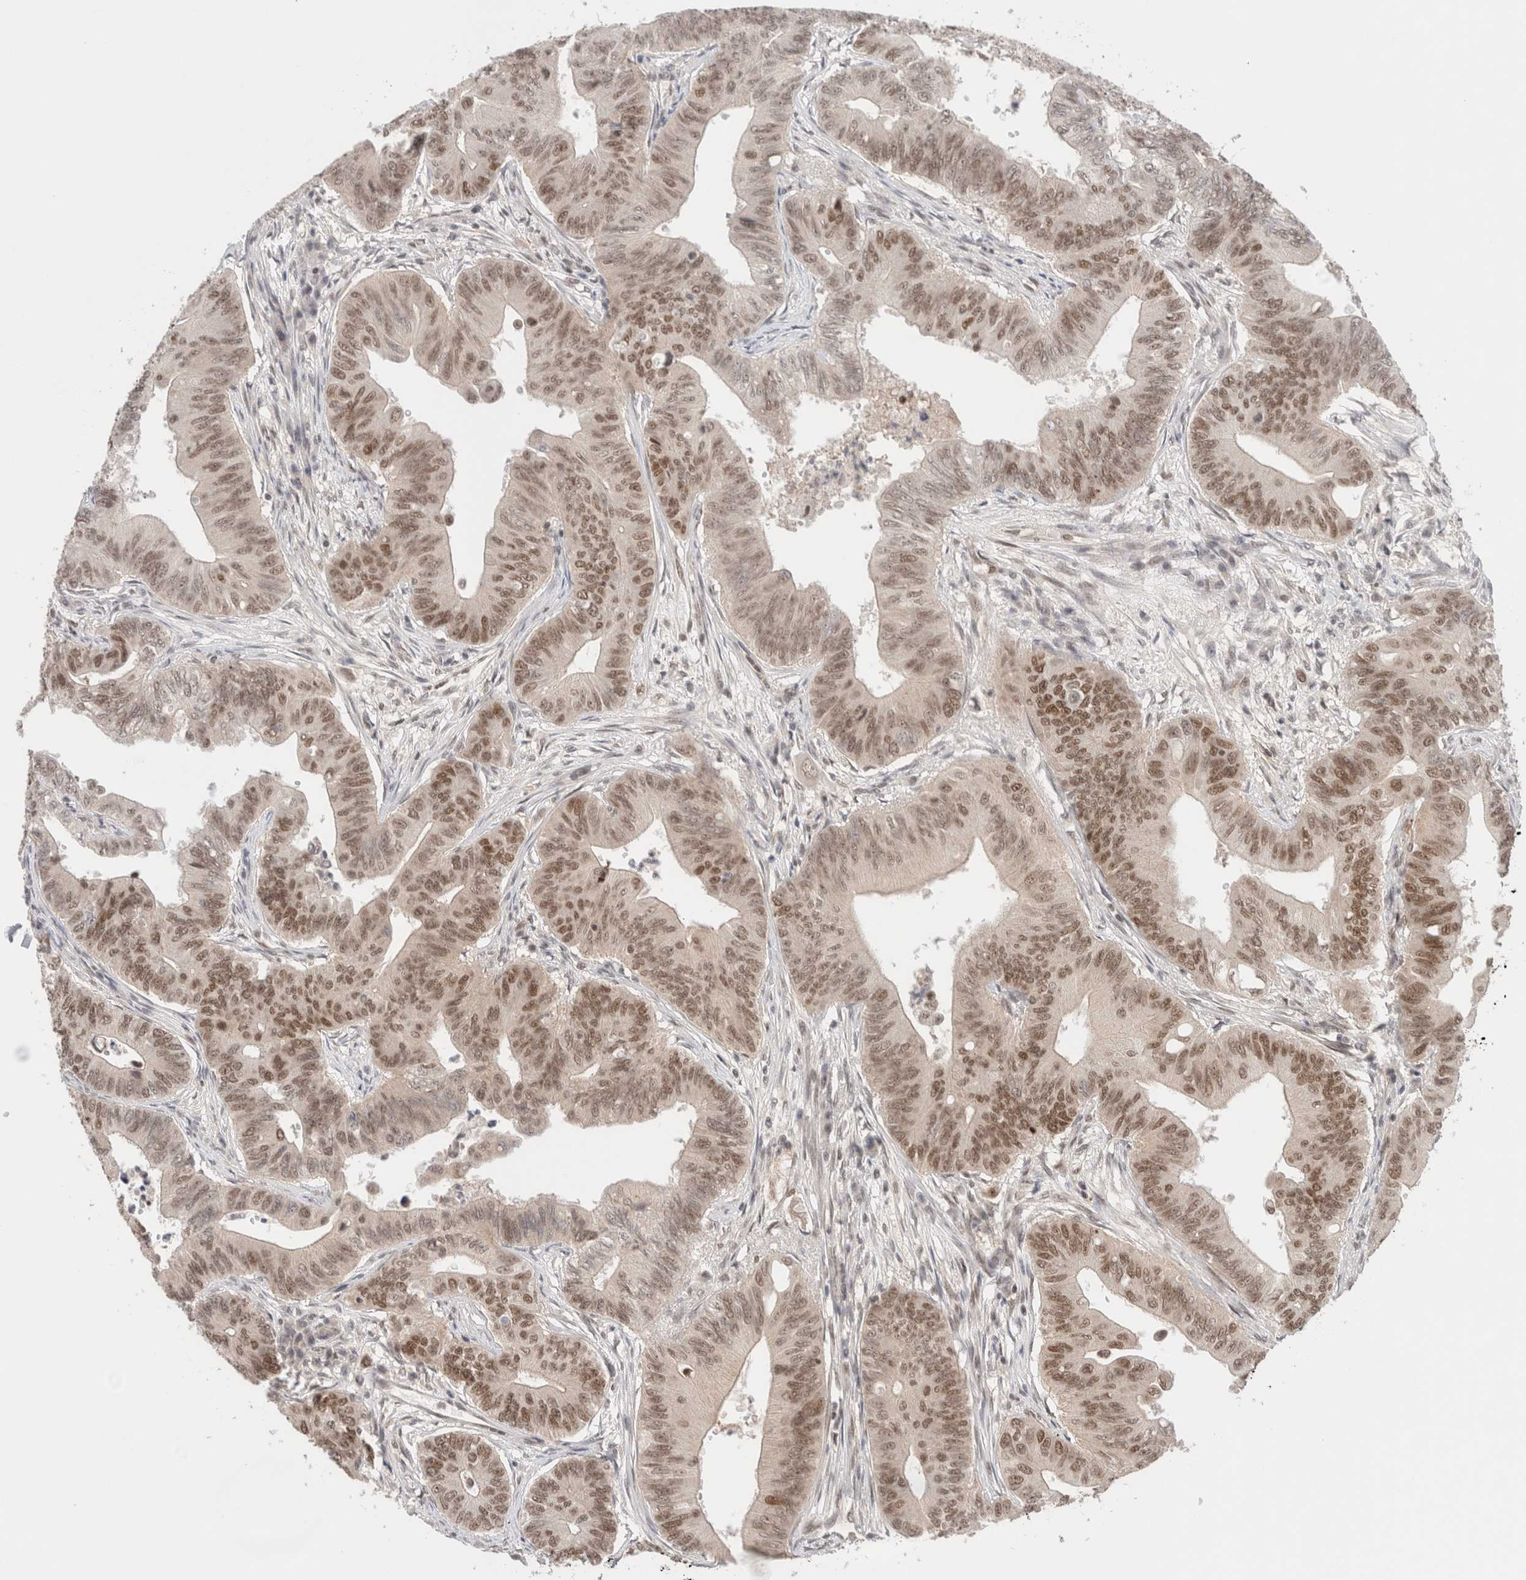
{"staining": {"intensity": "moderate", "quantity": ">75%", "location": "nuclear"}, "tissue": "colorectal cancer", "cell_type": "Tumor cells", "image_type": "cancer", "snomed": [{"axis": "morphology", "description": "Adenoma, NOS"}, {"axis": "morphology", "description": "Adenocarcinoma, NOS"}, {"axis": "topography", "description": "Colon"}], "caption": "An IHC histopathology image of neoplastic tissue is shown. Protein staining in brown labels moderate nuclear positivity in adenoma (colorectal) within tumor cells. Nuclei are stained in blue.", "gene": "GATAD2A", "patient": {"sex": "male", "age": 79}}